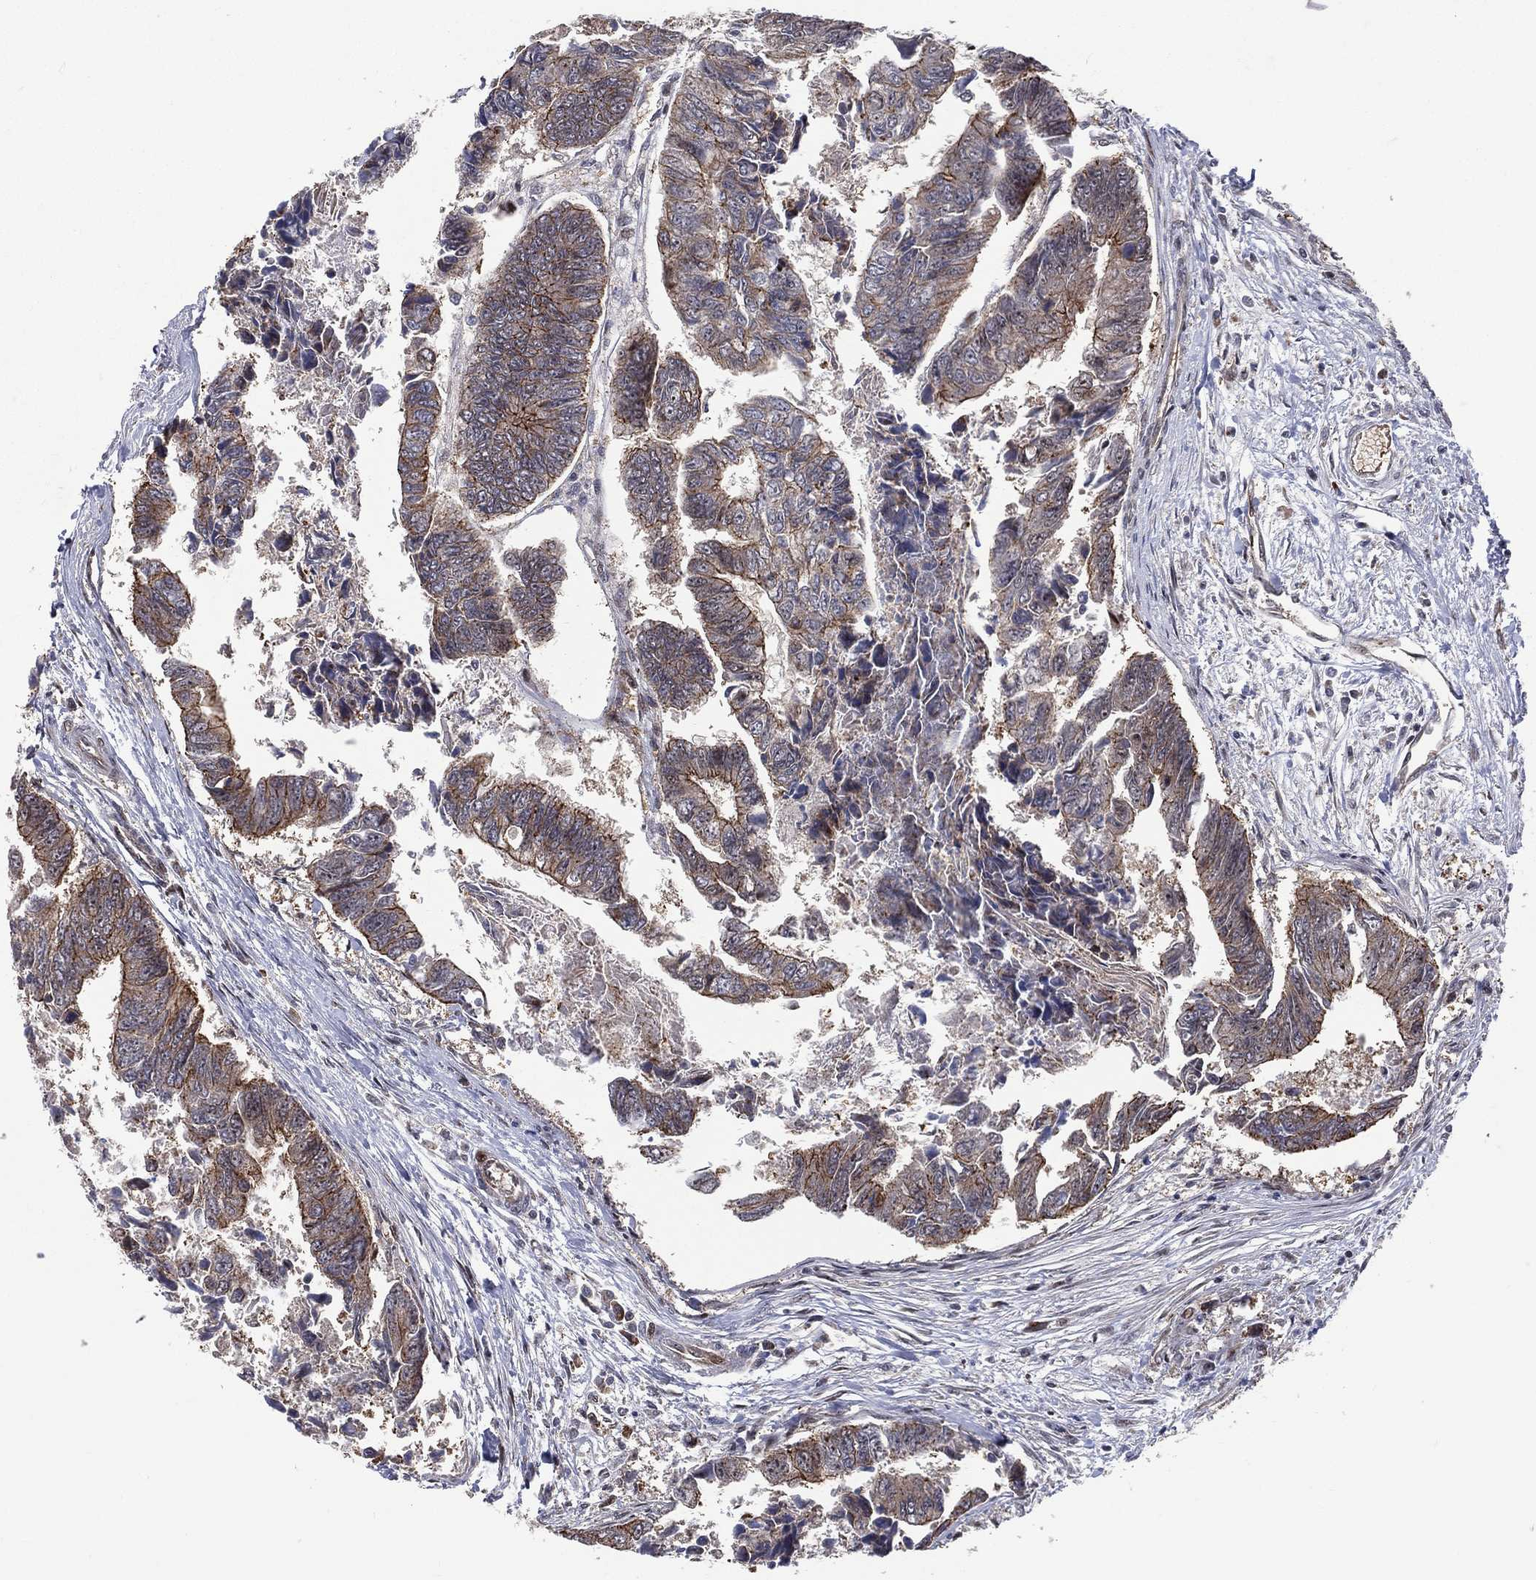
{"staining": {"intensity": "strong", "quantity": "25%-75%", "location": "cytoplasmic/membranous"}, "tissue": "colorectal cancer", "cell_type": "Tumor cells", "image_type": "cancer", "snomed": [{"axis": "morphology", "description": "Adenocarcinoma, NOS"}, {"axis": "topography", "description": "Colon"}], "caption": "Strong cytoplasmic/membranous protein expression is identified in approximately 25%-75% of tumor cells in colorectal adenocarcinoma.", "gene": "VHL", "patient": {"sex": "female", "age": 65}}